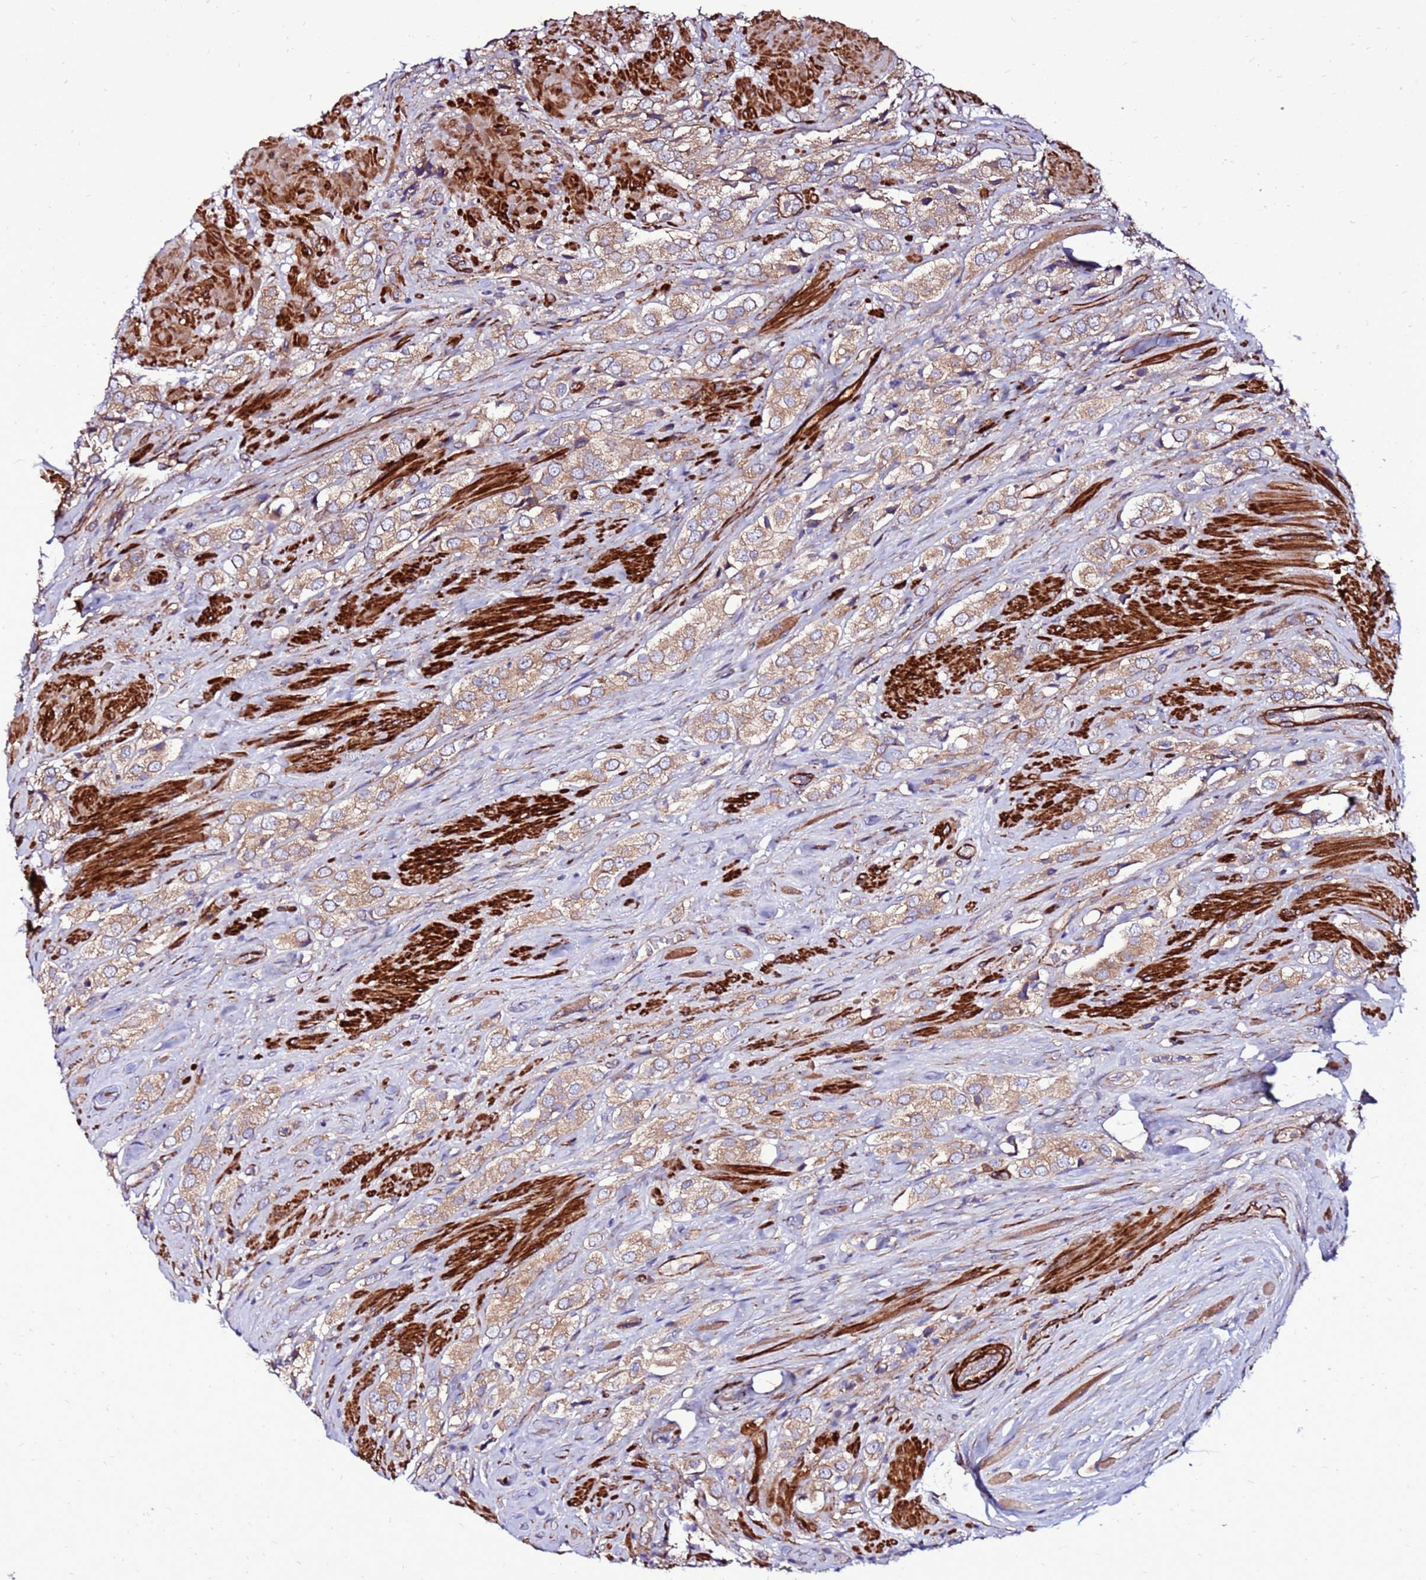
{"staining": {"intensity": "moderate", "quantity": ">75%", "location": "cytoplasmic/membranous"}, "tissue": "prostate cancer", "cell_type": "Tumor cells", "image_type": "cancer", "snomed": [{"axis": "morphology", "description": "Adenocarcinoma, High grade"}, {"axis": "topography", "description": "Prostate and seminal vesicle, NOS"}], "caption": "Immunohistochemistry micrograph of neoplastic tissue: human prostate cancer stained using immunohistochemistry (IHC) shows medium levels of moderate protein expression localized specifically in the cytoplasmic/membranous of tumor cells, appearing as a cytoplasmic/membranous brown color.", "gene": "EI24", "patient": {"sex": "male", "age": 64}}